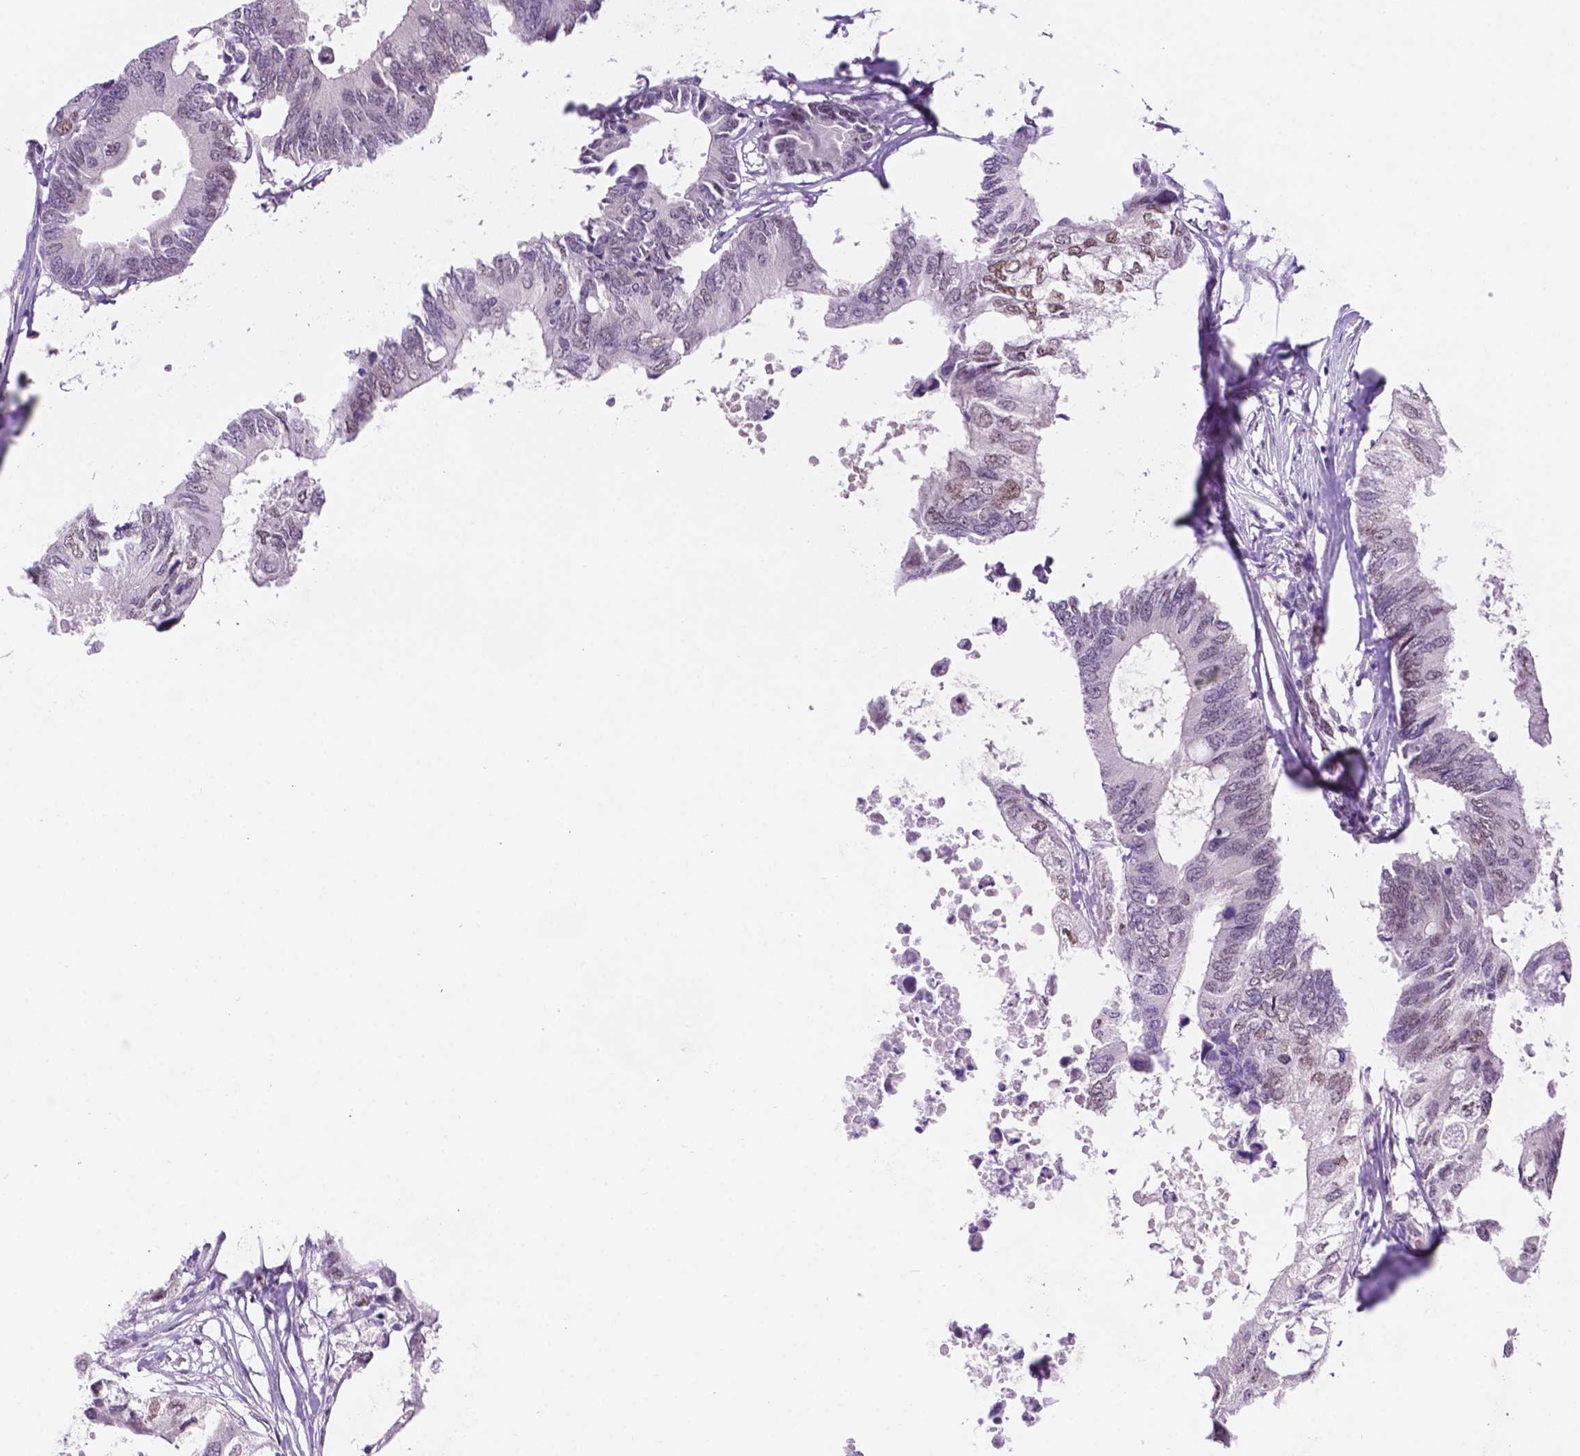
{"staining": {"intensity": "weak", "quantity": "25%-75%", "location": "nuclear"}, "tissue": "colorectal cancer", "cell_type": "Tumor cells", "image_type": "cancer", "snomed": [{"axis": "morphology", "description": "Adenocarcinoma, NOS"}, {"axis": "topography", "description": "Colon"}], "caption": "This image displays immunohistochemistry staining of human colorectal cancer, with low weak nuclear positivity in about 25%-75% of tumor cells.", "gene": "ERF", "patient": {"sex": "male", "age": 71}}